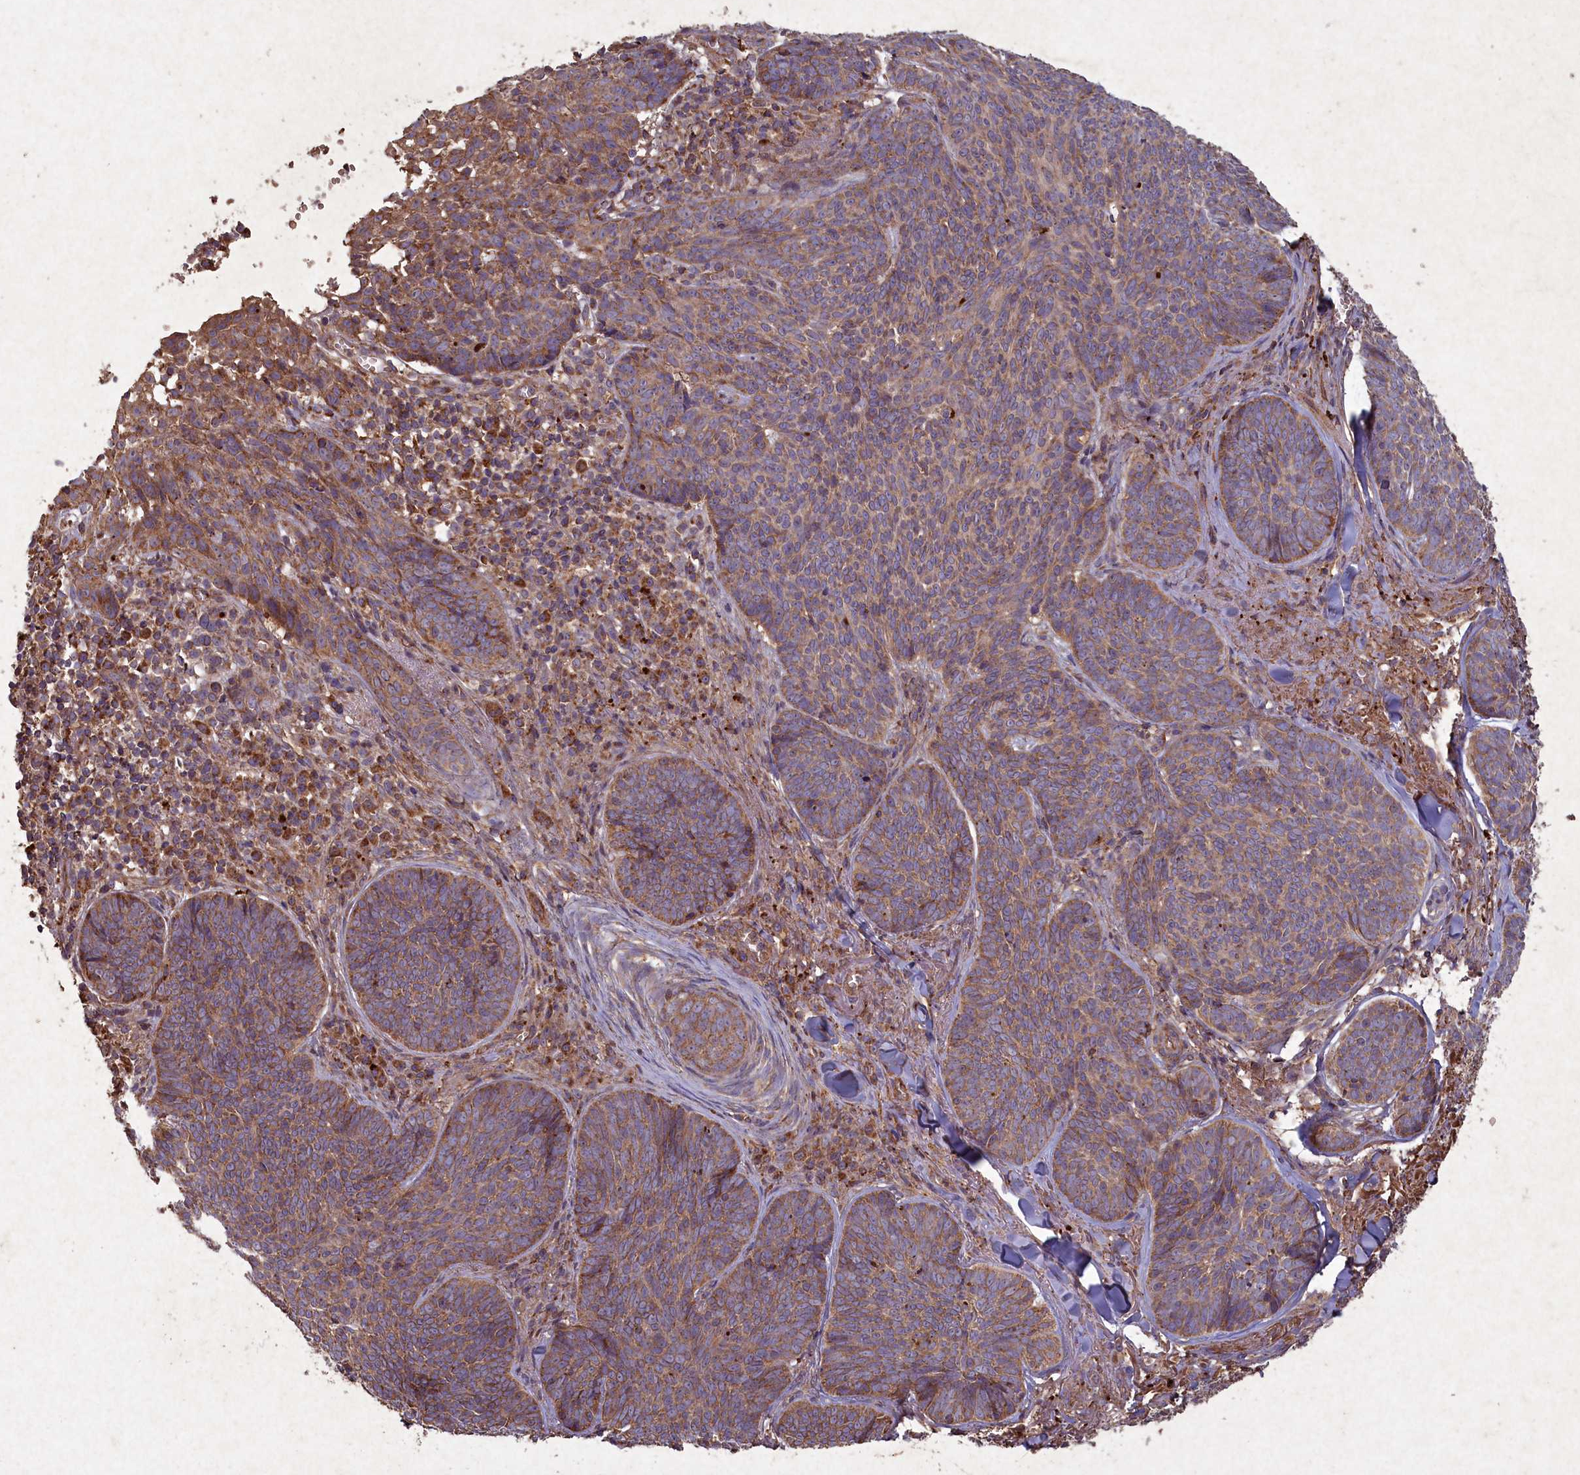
{"staining": {"intensity": "moderate", "quantity": ">75%", "location": "cytoplasmic/membranous"}, "tissue": "skin cancer", "cell_type": "Tumor cells", "image_type": "cancer", "snomed": [{"axis": "morphology", "description": "Basal cell carcinoma"}, {"axis": "topography", "description": "Skin"}], "caption": "A photomicrograph of skin cancer stained for a protein shows moderate cytoplasmic/membranous brown staining in tumor cells.", "gene": "CIAO2B", "patient": {"sex": "female", "age": 74}}